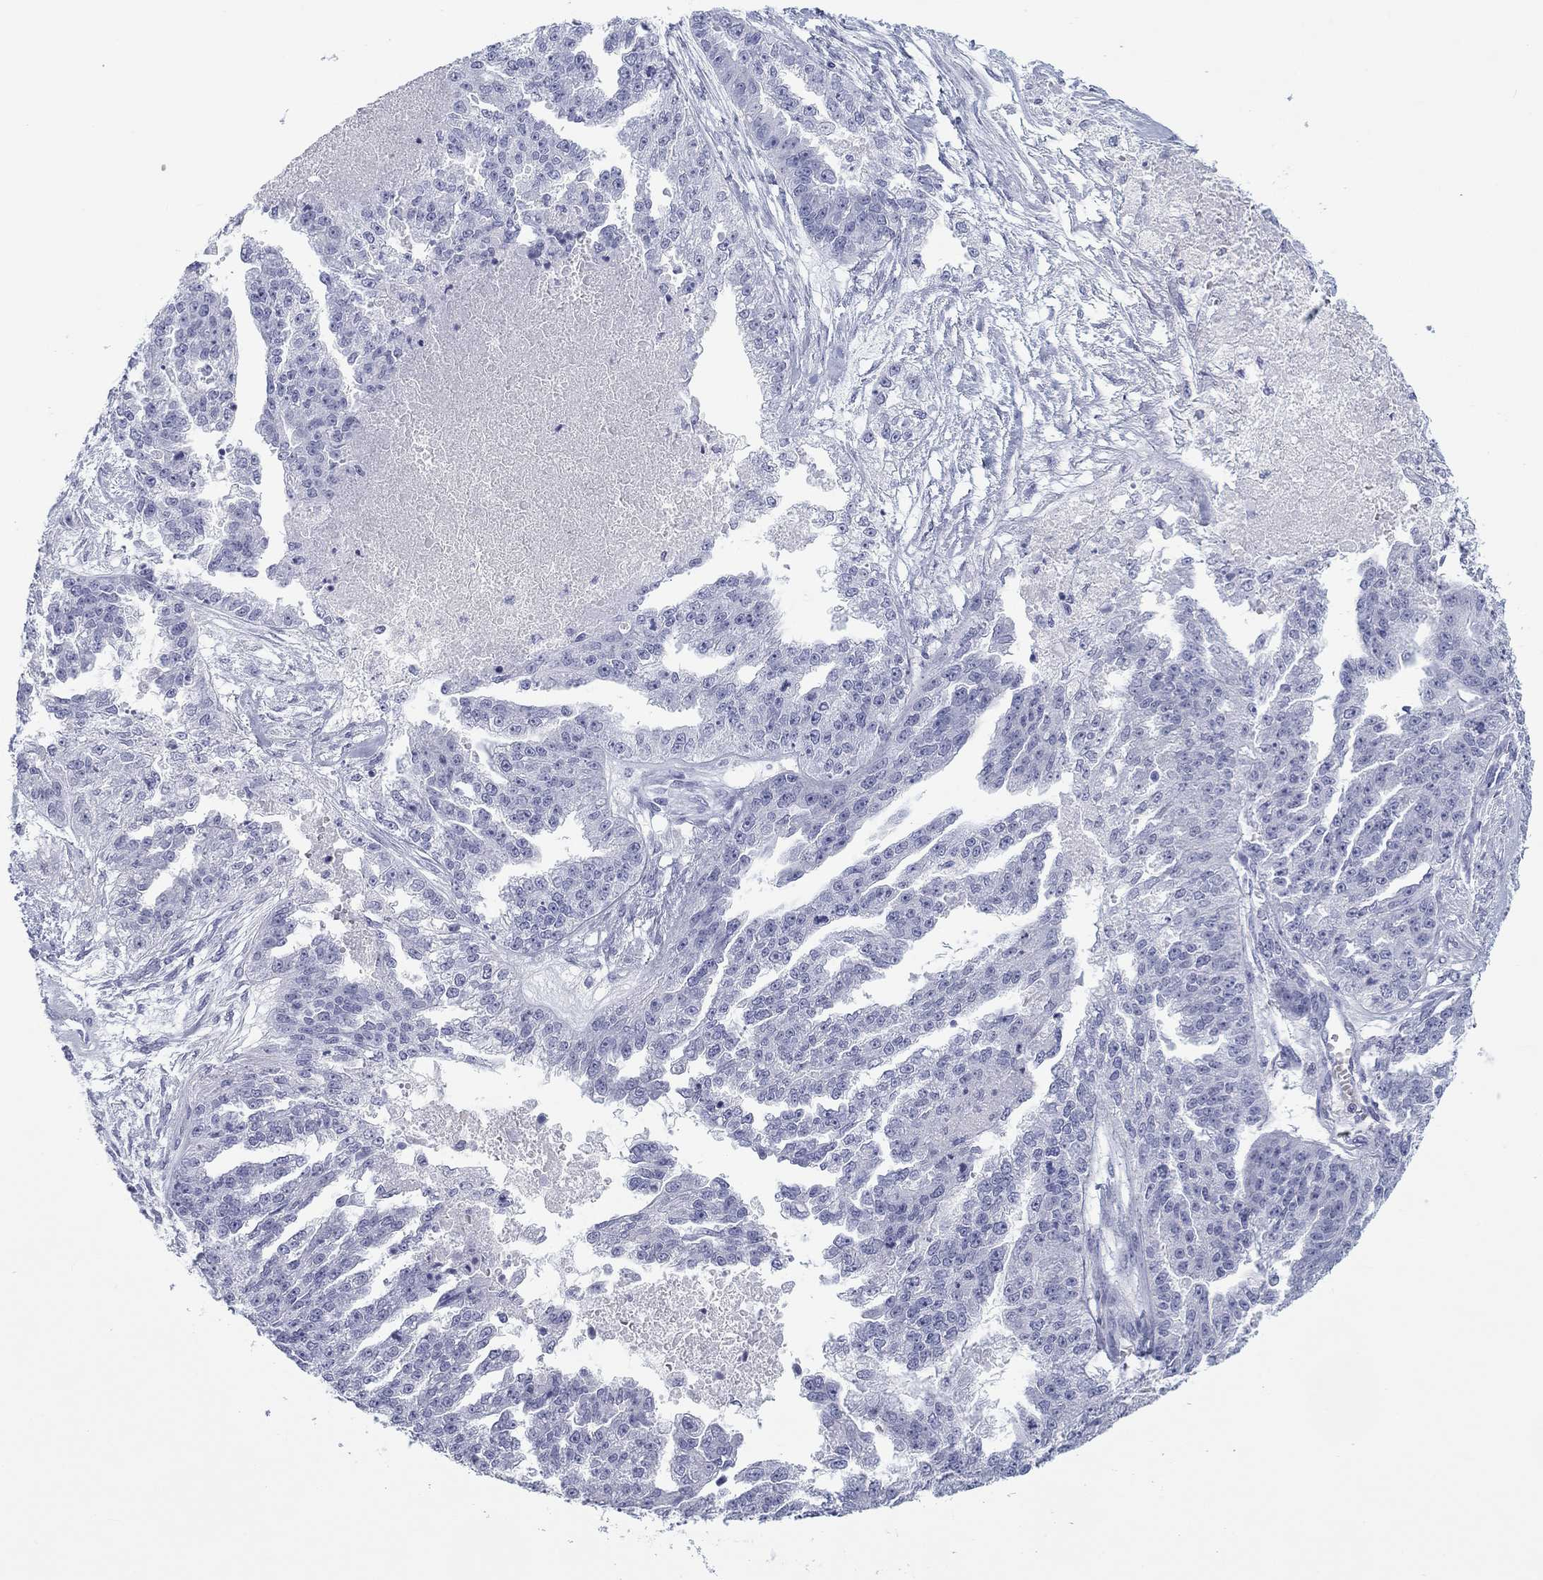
{"staining": {"intensity": "negative", "quantity": "none", "location": "none"}, "tissue": "ovarian cancer", "cell_type": "Tumor cells", "image_type": "cancer", "snomed": [{"axis": "morphology", "description": "Cystadenocarcinoma, serous, NOS"}, {"axis": "topography", "description": "Ovary"}], "caption": "Immunohistochemical staining of human ovarian cancer (serous cystadenocarcinoma) shows no significant expression in tumor cells. (Brightfield microscopy of DAB IHC at high magnification).", "gene": "CALB1", "patient": {"sex": "female", "age": 58}}